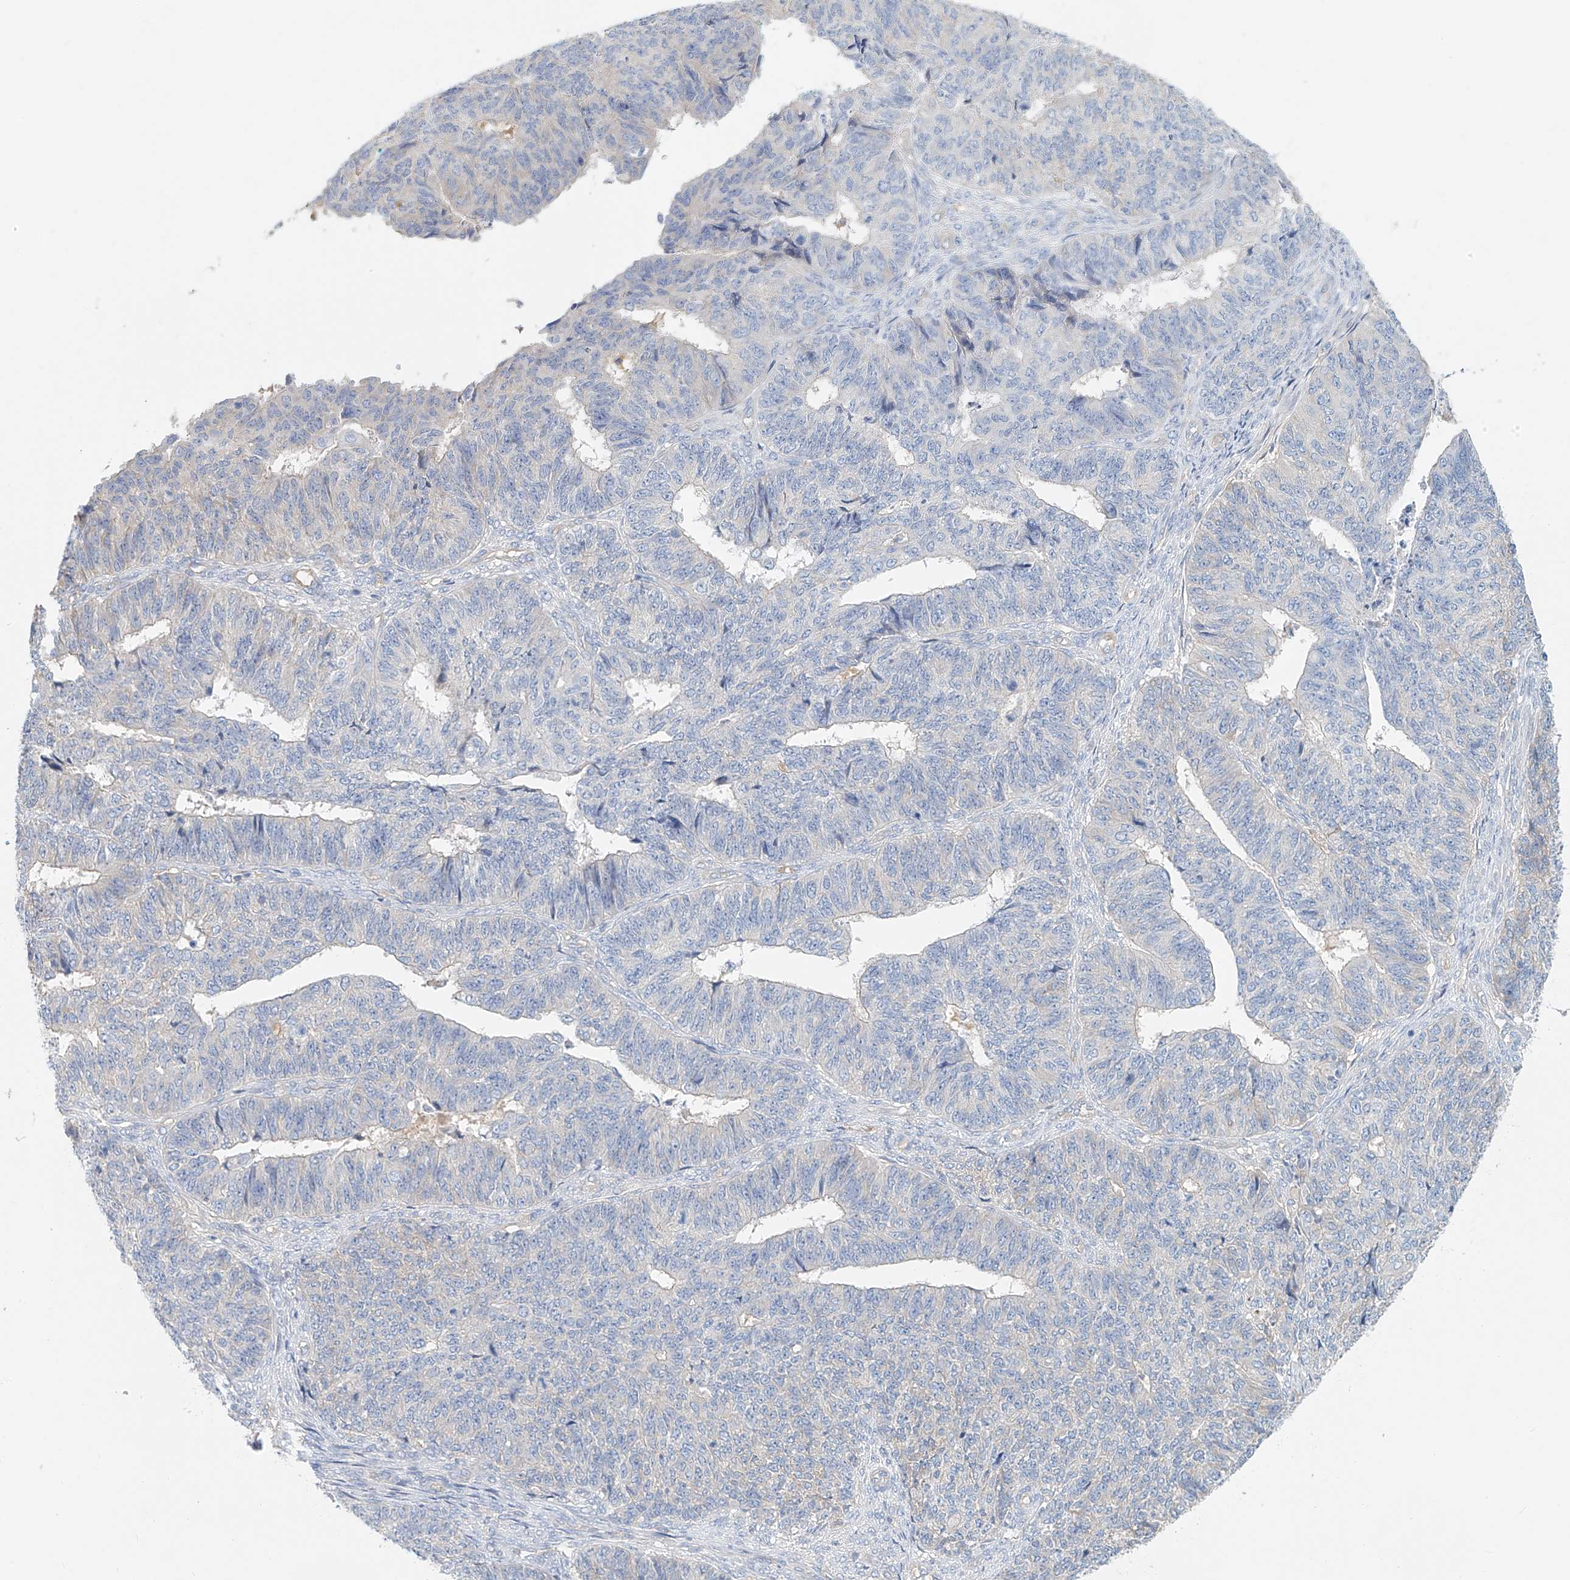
{"staining": {"intensity": "negative", "quantity": "none", "location": "none"}, "tissue": "endometrial cancer", "cell_type": "Tumor cells", "image_type": "cancer", "snomed": [{"axis": "morphology", "description": "Adenocarcinoma, NOS"}, {"axis": "topography", "description": "Endometrium"}], "caption": "This is an immunohistochemistry (IHC) histopathology image of human endometrial cancer (adenocarcinoma). There is no positivity in tumor cells.", "gene": "FRYL", "patient": {"sex": "female", "age": 32}}